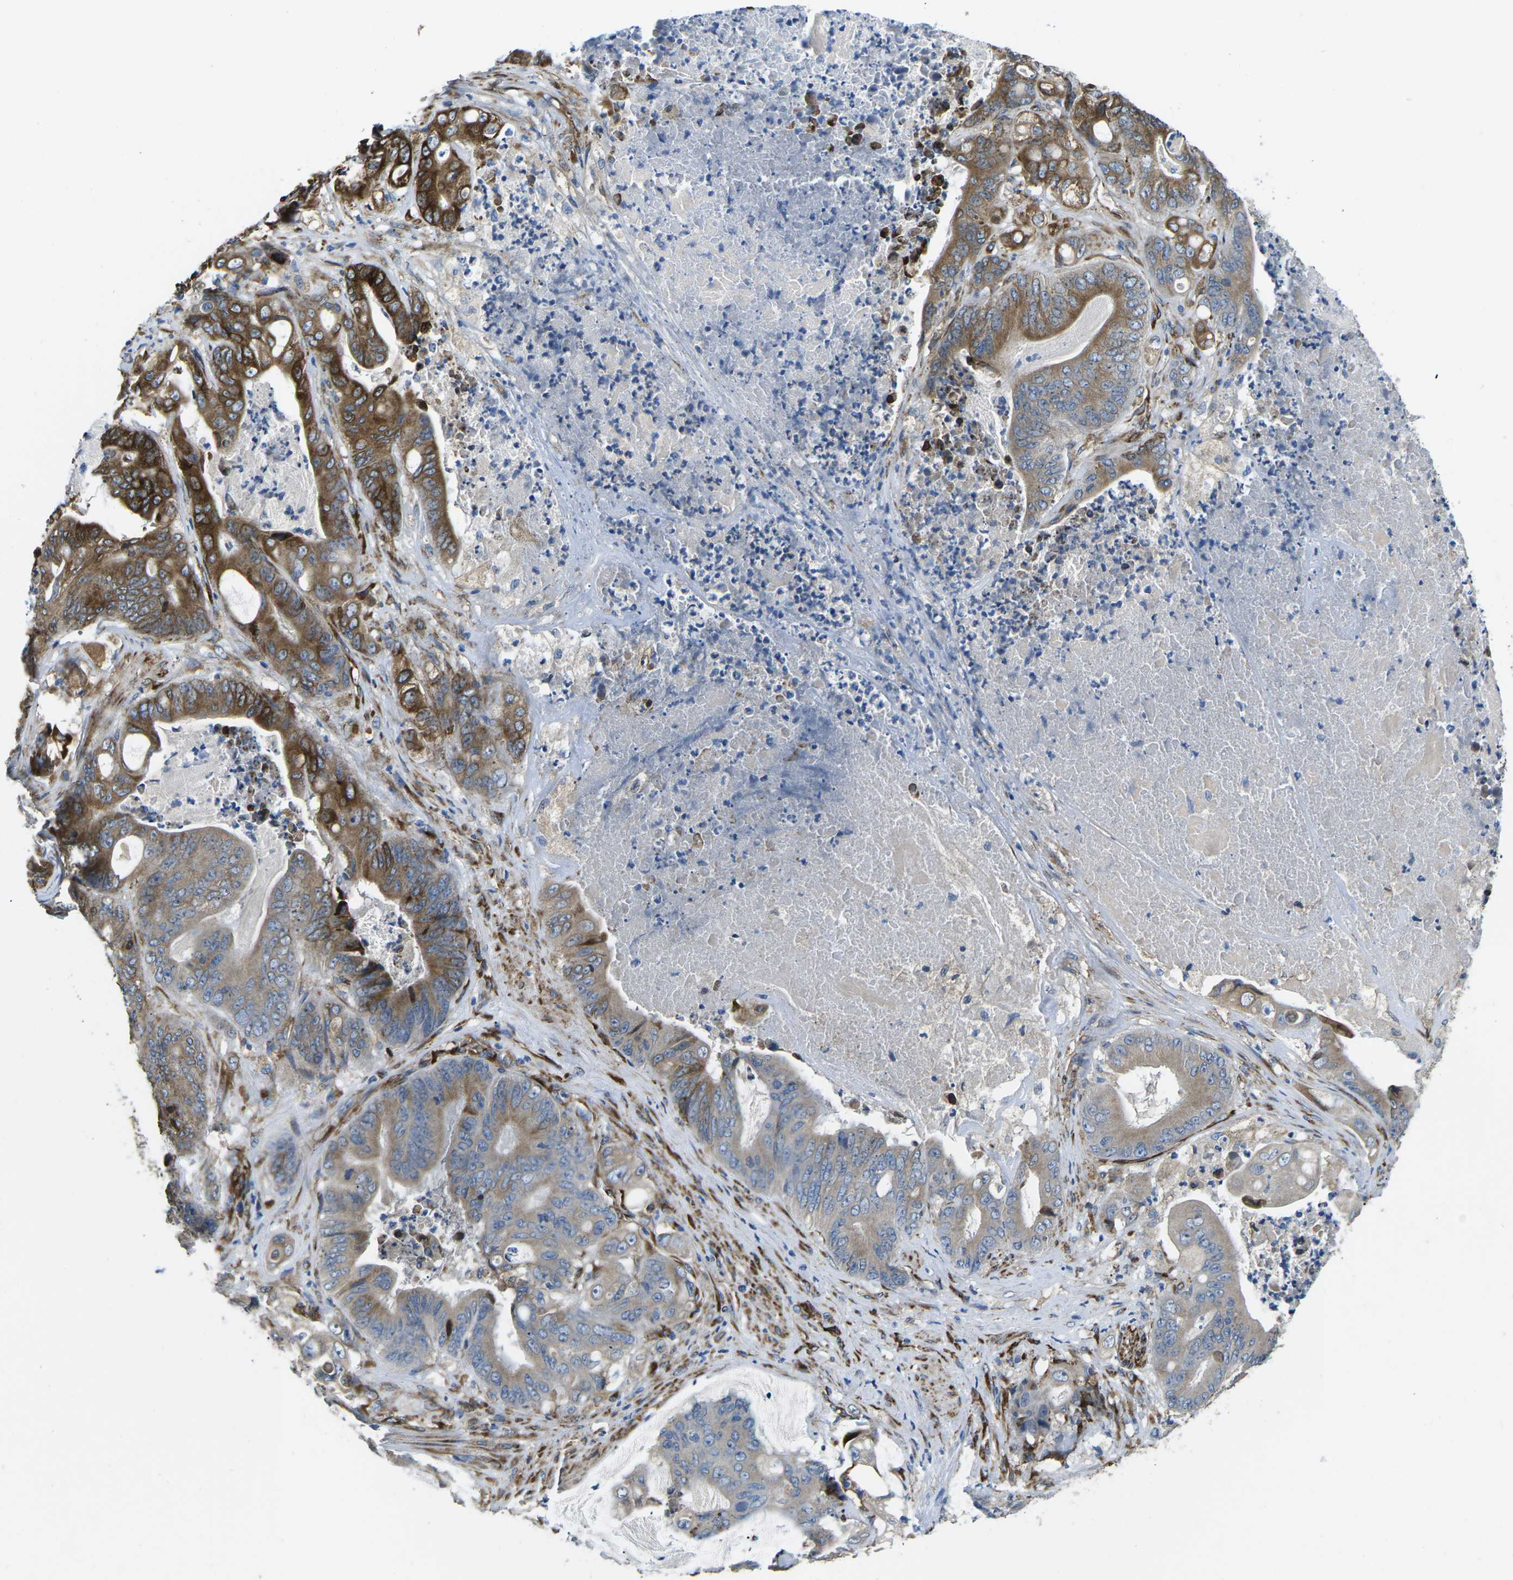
{"staining": {"intensity": "strong", "quantity": "<25%", "location": "cytoplasmic/membranous"}, "tissue": "stomach cancer", "cell_type": "Tumor cells", "image_type": "cancer", "snomed": [{"axis": "morphology", "description": "Adenocarcinoma, NOS"}, {"axis": "topography", "description": "Stomach"}], "caption": "IHC (DAB) staining of human stomach cancer displays strong cytoplasmic/membranous protein staining in about <25% of tumor cells.", "gene": "PDZD8", "patient": {"sex": "female", "age": 73}}